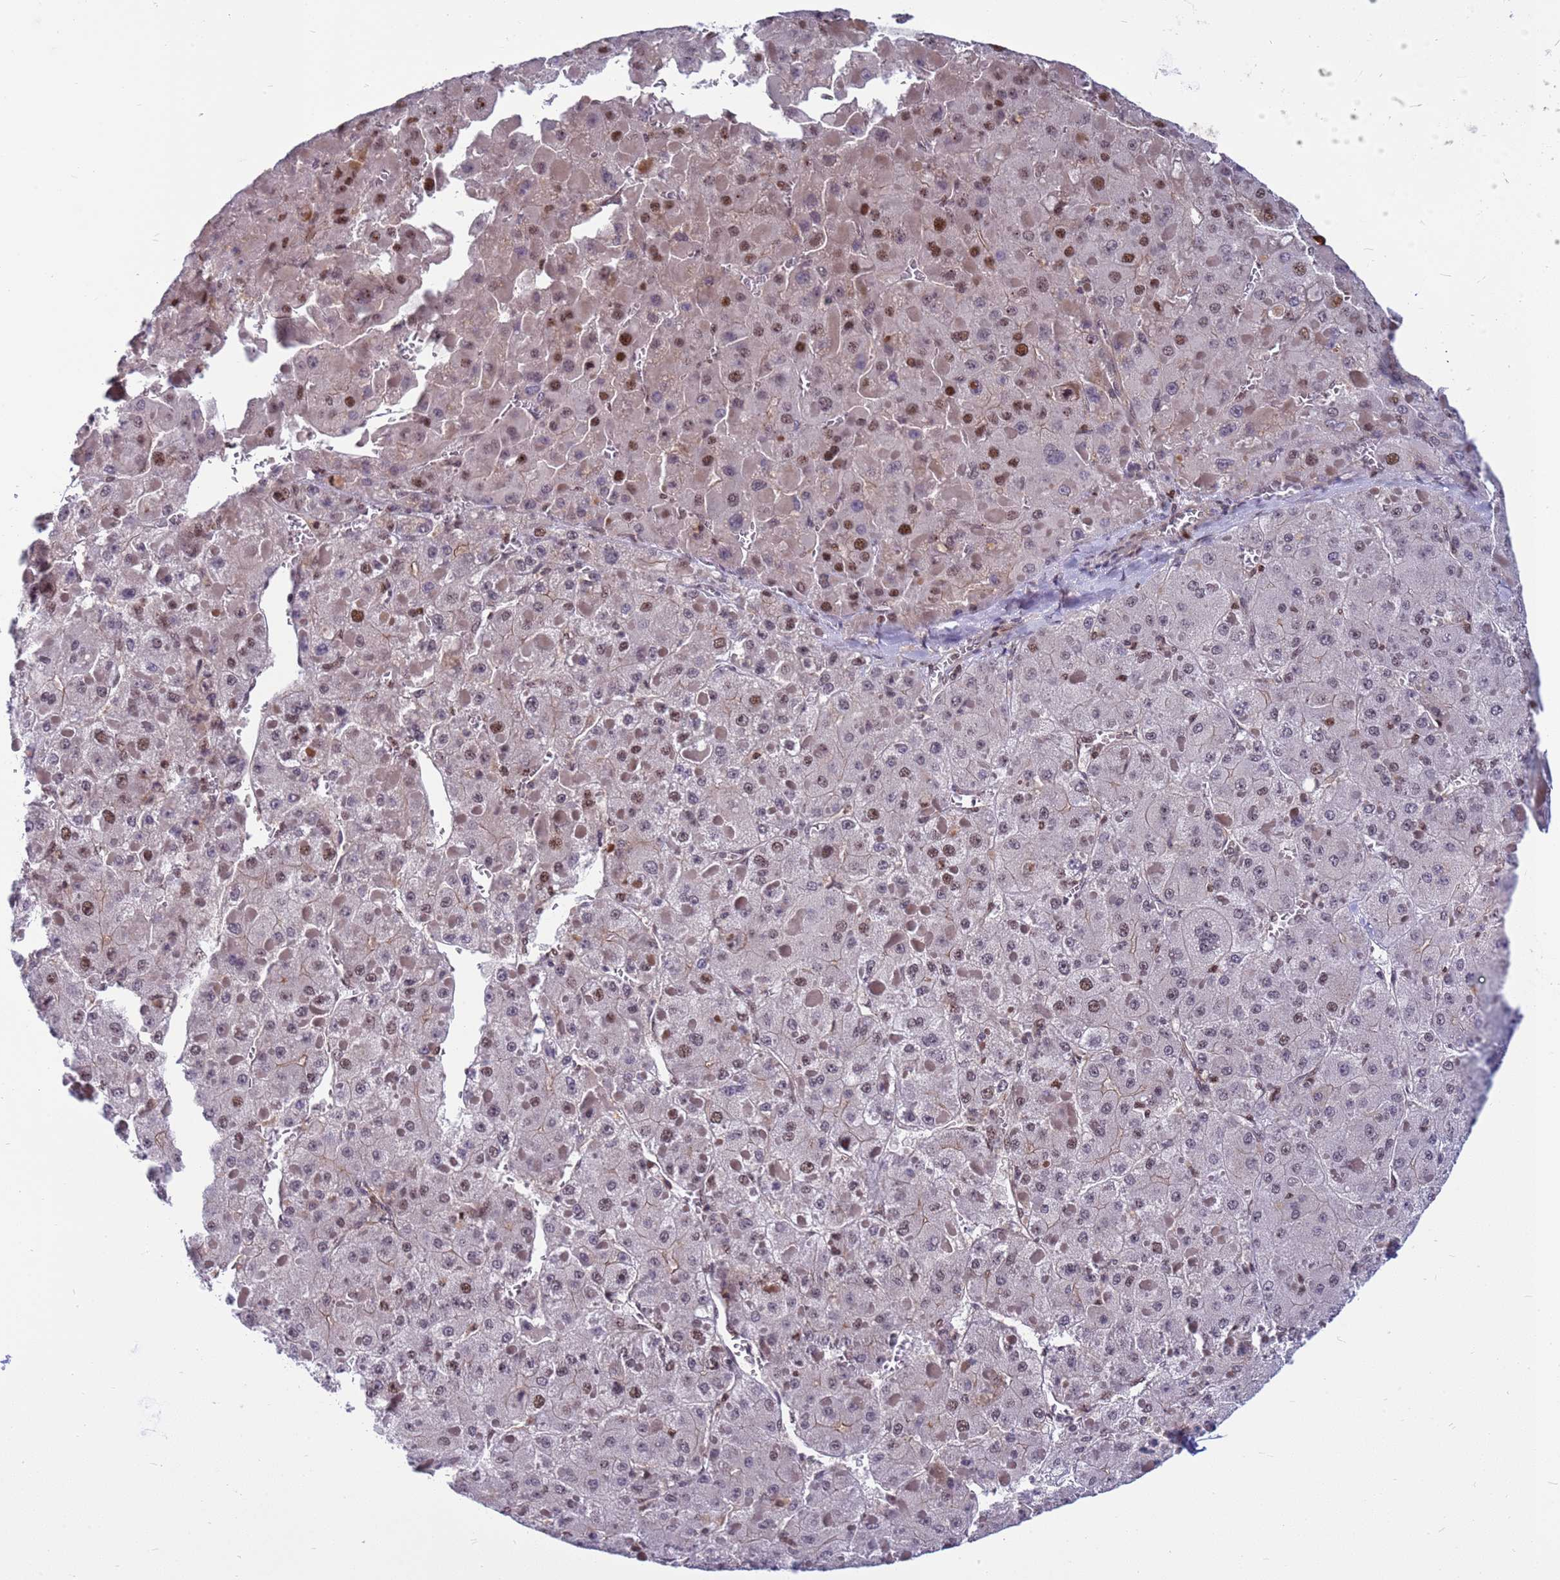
{"staining": {"intensity": "moderate", "quantity": ">75%", "location": "nuclear"}, "tissue": "liver cancer", "cell_type": "Tumor cells", "image_type": "cancer", "snomed": [{"axis": "morphology", "description": "Carcinoma, Hepatocellular, NOS"}, {"axis": "topography", "description": "Liver"}], "caption": "Immunohistochemistry image of neoplastic tissue: liver hepatocellular carcinoma stained using immunohistochemistry demonstrates medium levels of moderate protein expression localized specifically in the nuclear of tumor cells, appearing as a nuclear brown color.", "gene": "NSL1", "patient": {"sex": "female", "age": 73}}